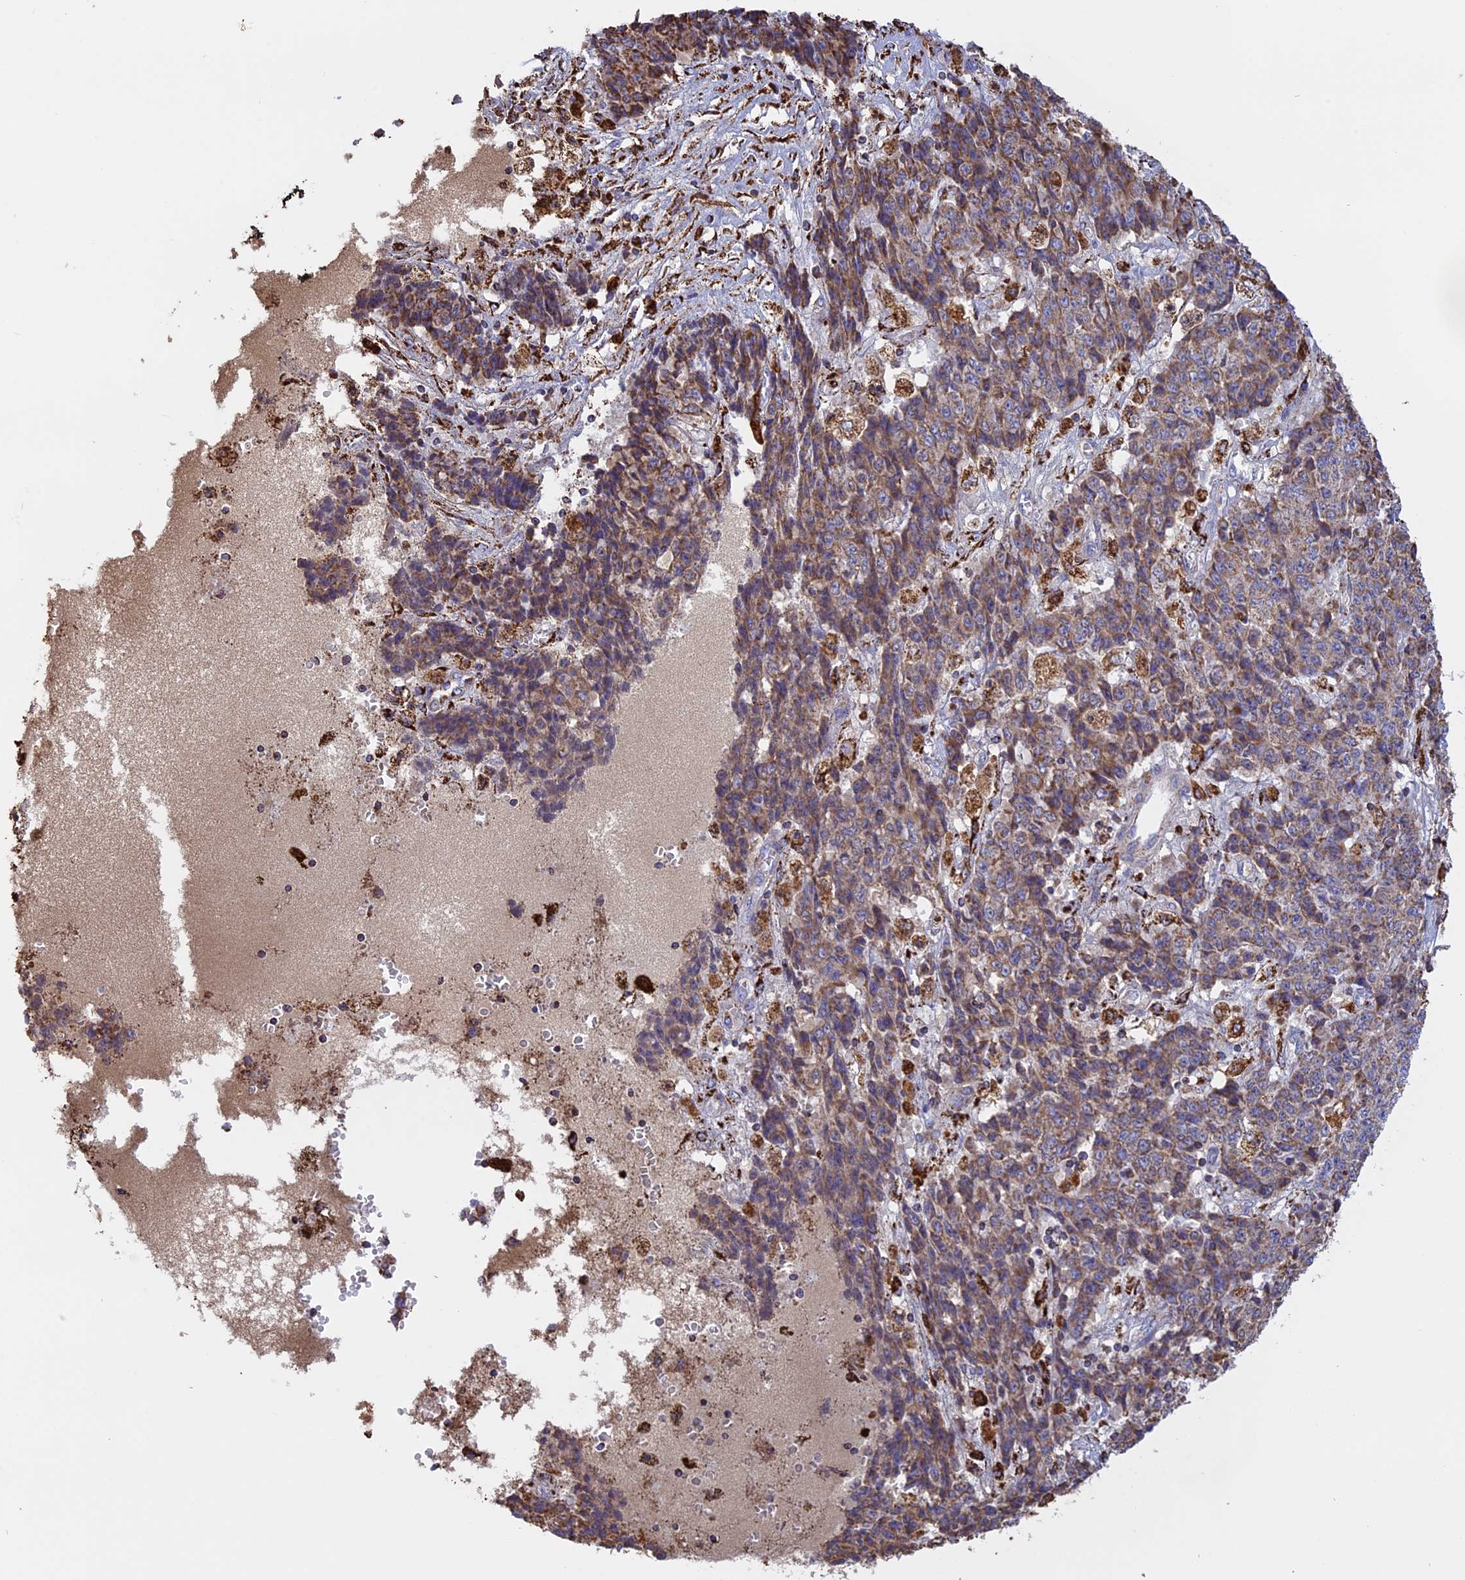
{"staining": {"intensity": "weak", "quantity": ">75%", "location": "cytoplasmic/membranous"}, "tissue": "ovarian cancer", "cell_type": "Tumor cells", "image_type": "cancer", "snomed": [{"axis": "morphology", "description": "Carcinoma, endometroid"}, {"axis": "topography", "description": "Ovary"}], "caption": "Brown immunohistochemical staining in human ovarian cancer (endometroid carcinoma) reveals weak cytoplasmic/membranous positivity in approximately >75% of tumor cells.", "gene": "KCNG1", "patient": {"sex": "female", "age": 42}}